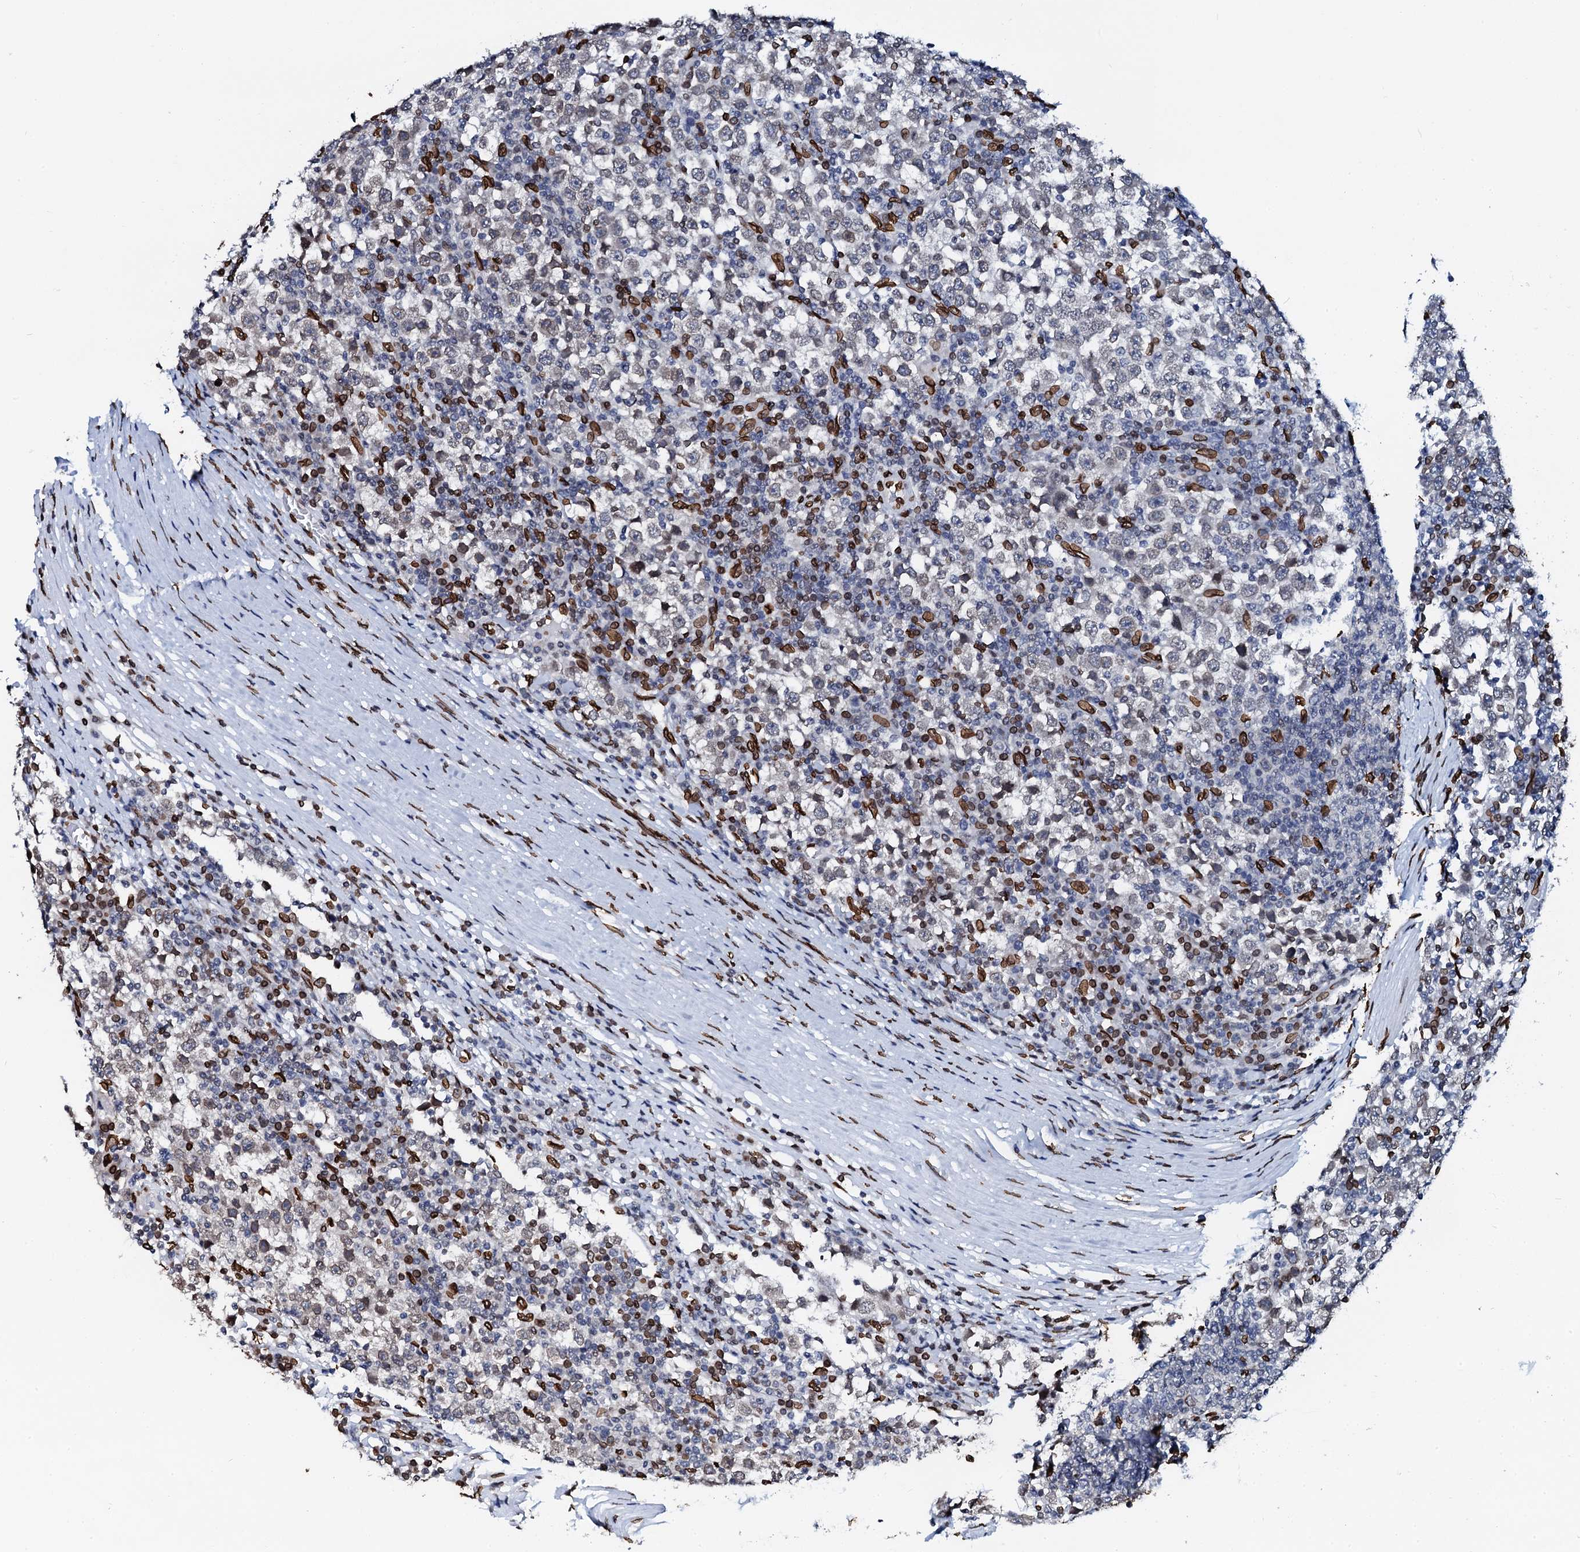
{"staining": {"intensity": "weak", "quantity": "<25%", "location": "cytoplasmic/membranous,nuclear"}, "tissue": "testis cancer", "cell_type": "Tumor cells", "image_type": "cancer", "snomed": [{"axis": "morphology", "description": "Seminoma, NOS"}, {"axis": "topography", "description": "Testis"}], "caption": "The image reveals no significant staining in tumor cells of testis cancer (seminoma).", "gene": "KATNAL2", "patient": {"sex": "male", "age": 65}}